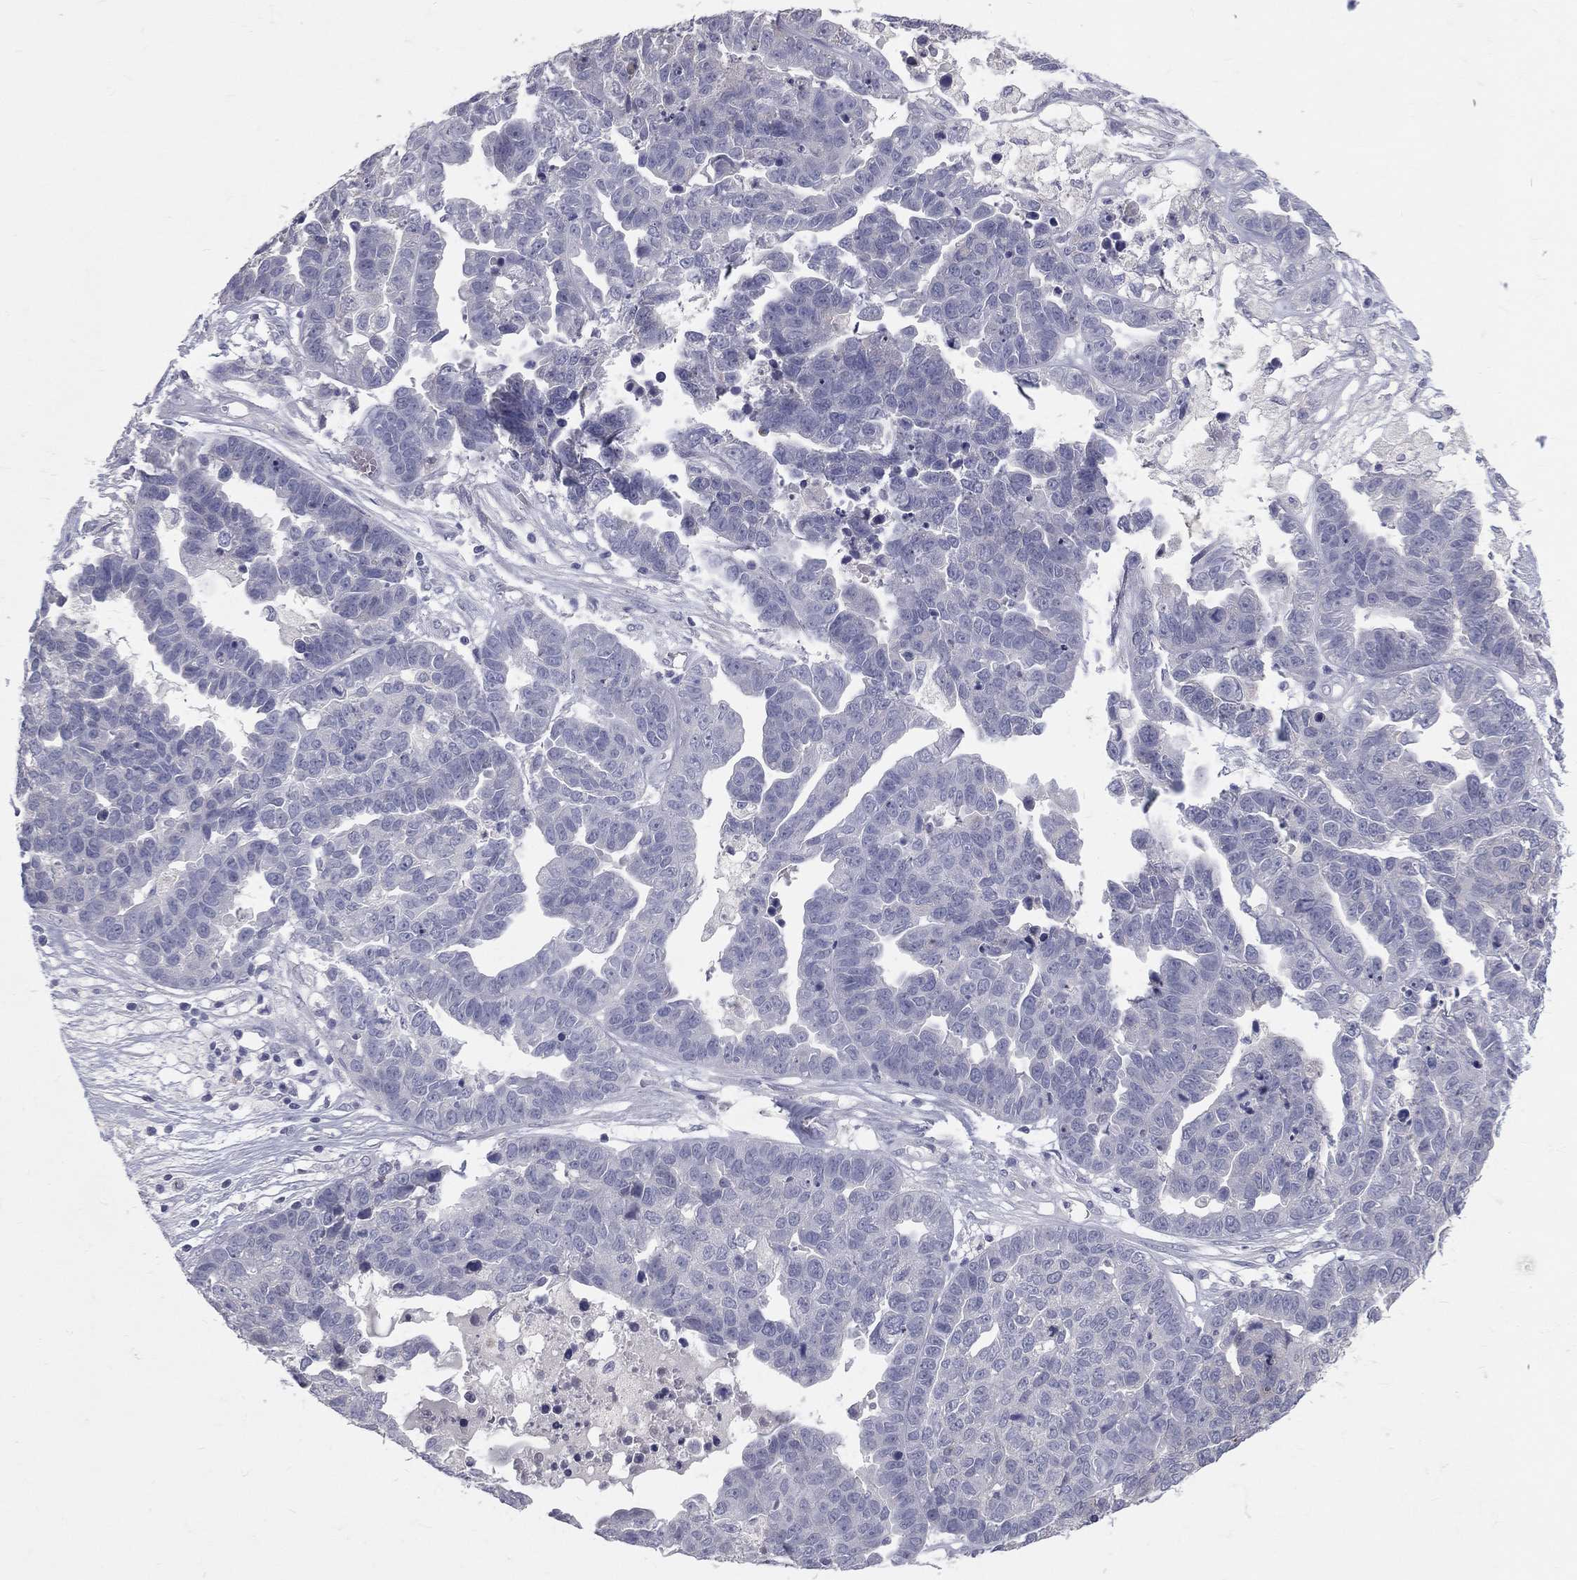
{"staining": {"intensity": "negative", "quantity": "none", "location": "none"}, "tissue": "ovarian cancer", "cell_type": "Tumor cells", "image_type": "cancer", "snomed": [{"axis": "morphology", "description": "Cystadenocarcinoma, serous, NOS"}, {"axis": "topography", "description": "Ovary"}], "caption": "The micrograph shows no significant expression in tumor cells of ovarian serous cystadenocarcinoma. The staining is performed using DAB (3,3'-diaminobenzidine) brown chromogen with nuclei counter-stained in using hematoxylin.", "gene": "TFPI2", "patient": {"sex": "female", "age": 87}}